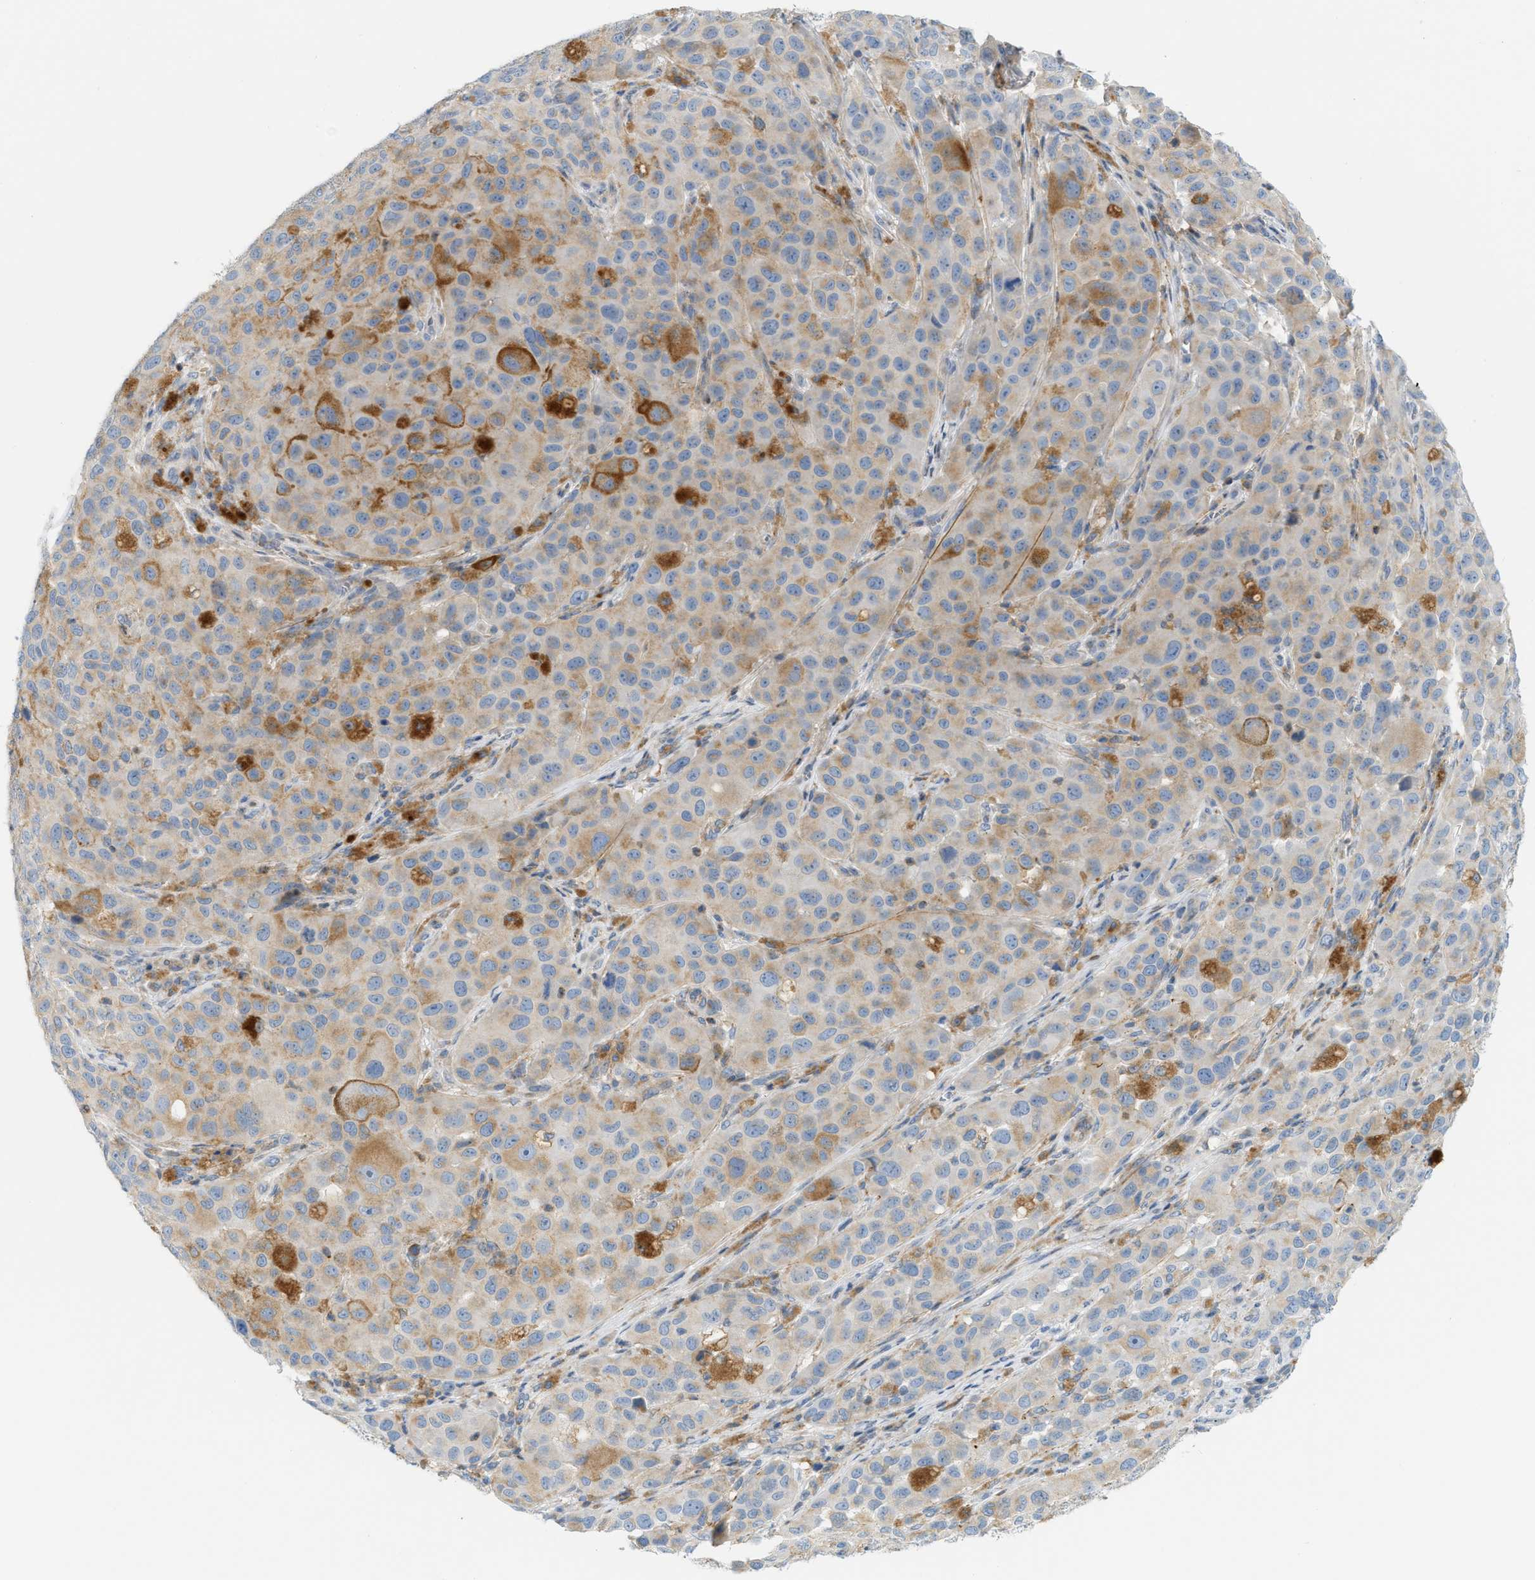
{"staining": {"intensity": "weak", "quantity": ">75%", "location": "cytoplasmic/membranous"}, "tissue": "melanoma", "cell_type": "Tumor cells", "image_type": "cancer", "snomed": [{"axis": "morphology", "description": "Malignant melanoma, NOS"}, {"axis": "topography", "description": "Skin"}], "caption": "A micrograph of melanoma stained for a protein shows weak cytoplasmic/membranous brown staining in tumor cells. The staining was performed using DAB, with brown indicating positive protein expression. Nuclei are stained blue with hematoxylin.", "gene": "LMBRD1", "patient": {"sex": "male", "age": 96}}